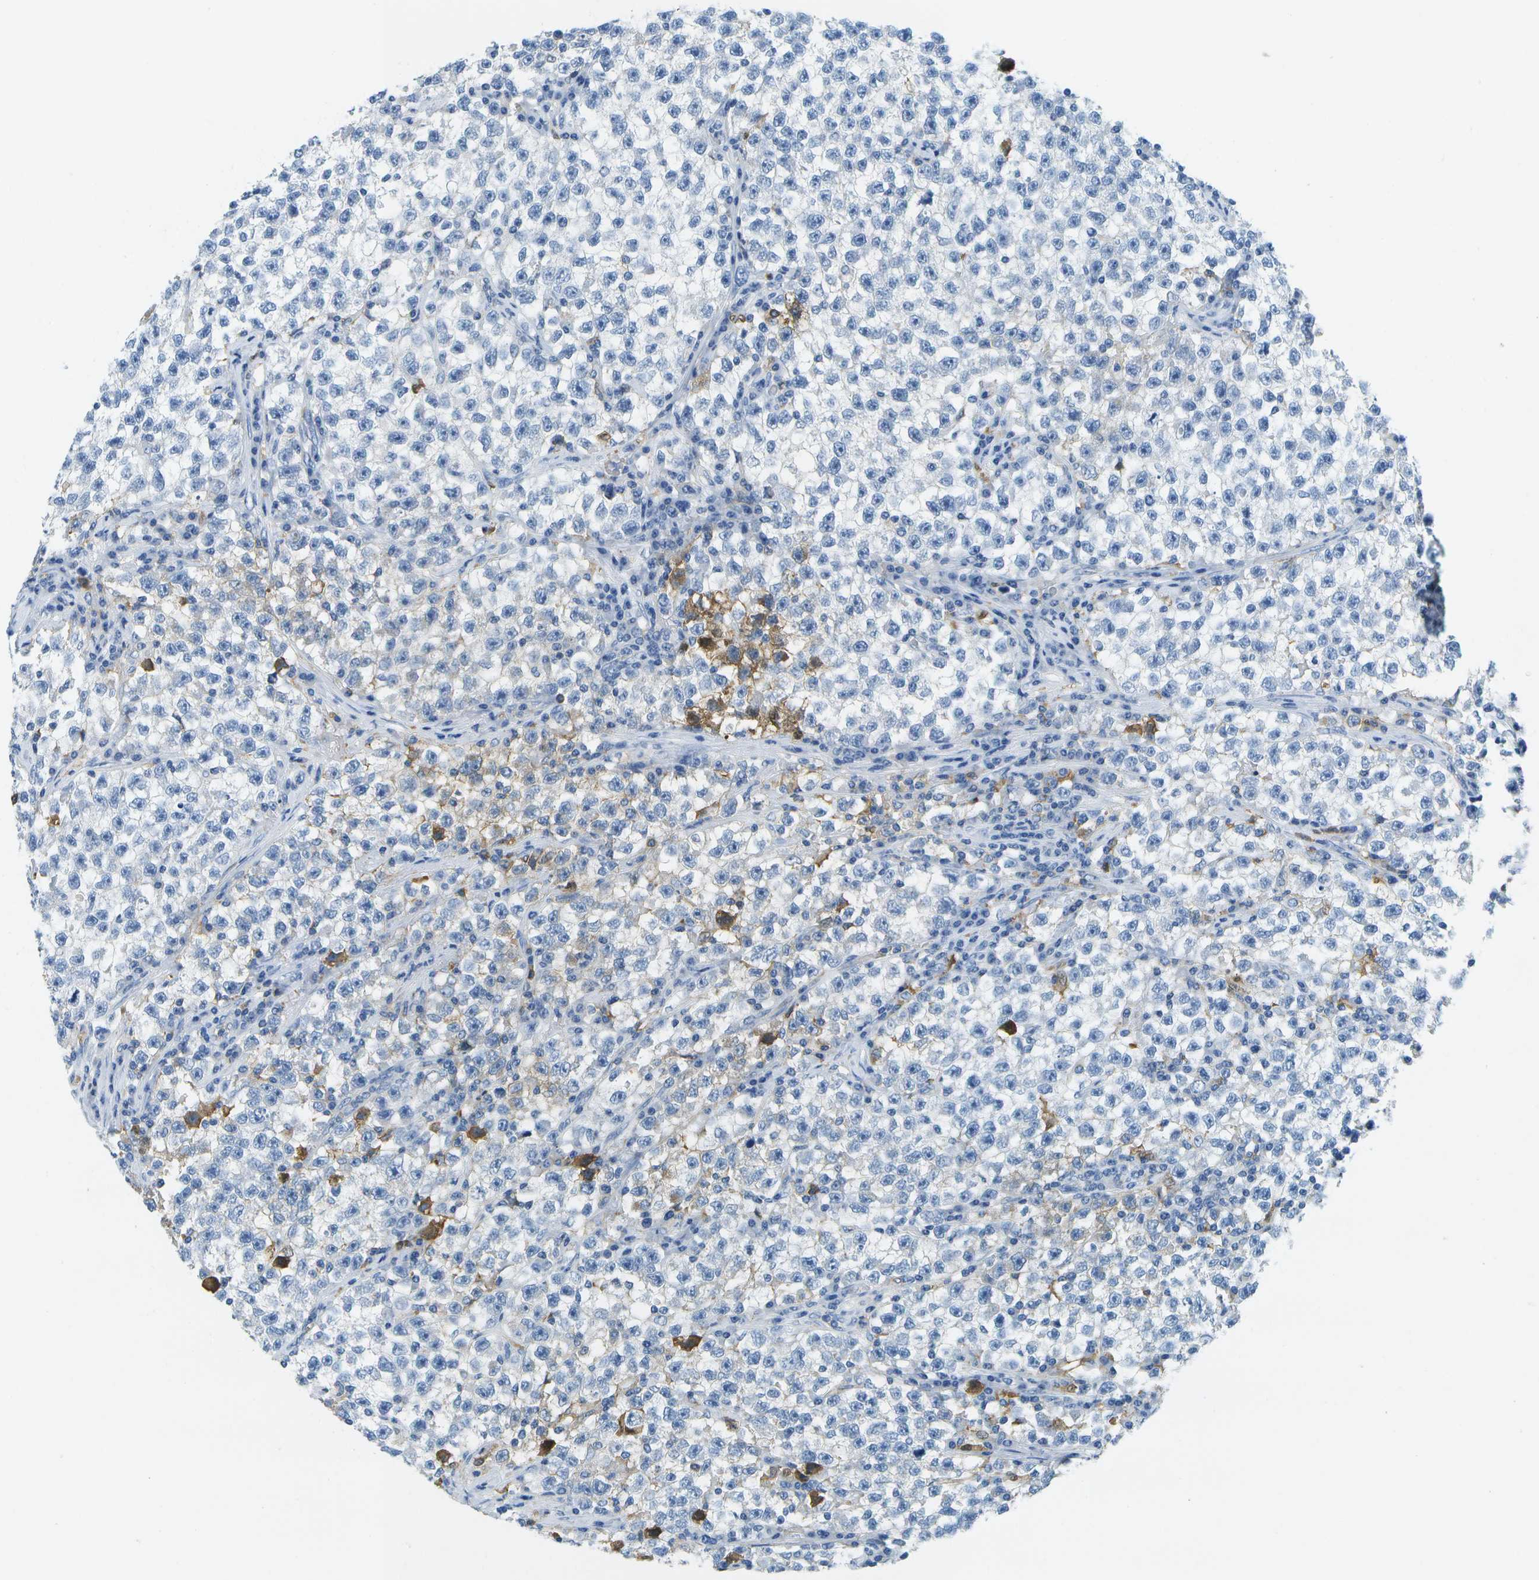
{"staining": {"intensity": "negative", "quantity": "none", "location": "none"}, "tissue": "testis cancer", "cell_type": "Tumor cells", "image_type": "cancer", "snomed": [{"axis": "morphology", "description": "Seminoma, NOS"}, {"axis": "topography", "description": "Testis"}], "caption": "DAB immunohistochemical staining of human seminoma (testis) demonstrates no significant staining in tumor cells. Brightfield microscopy of IHC stained with DAB (3,3'-diaminobenzidine) (brown) and hematoxylin (blue), captured at high magnification.", "gene": "SERPINA1", "patient": {"sex": "male", "age": 22}}